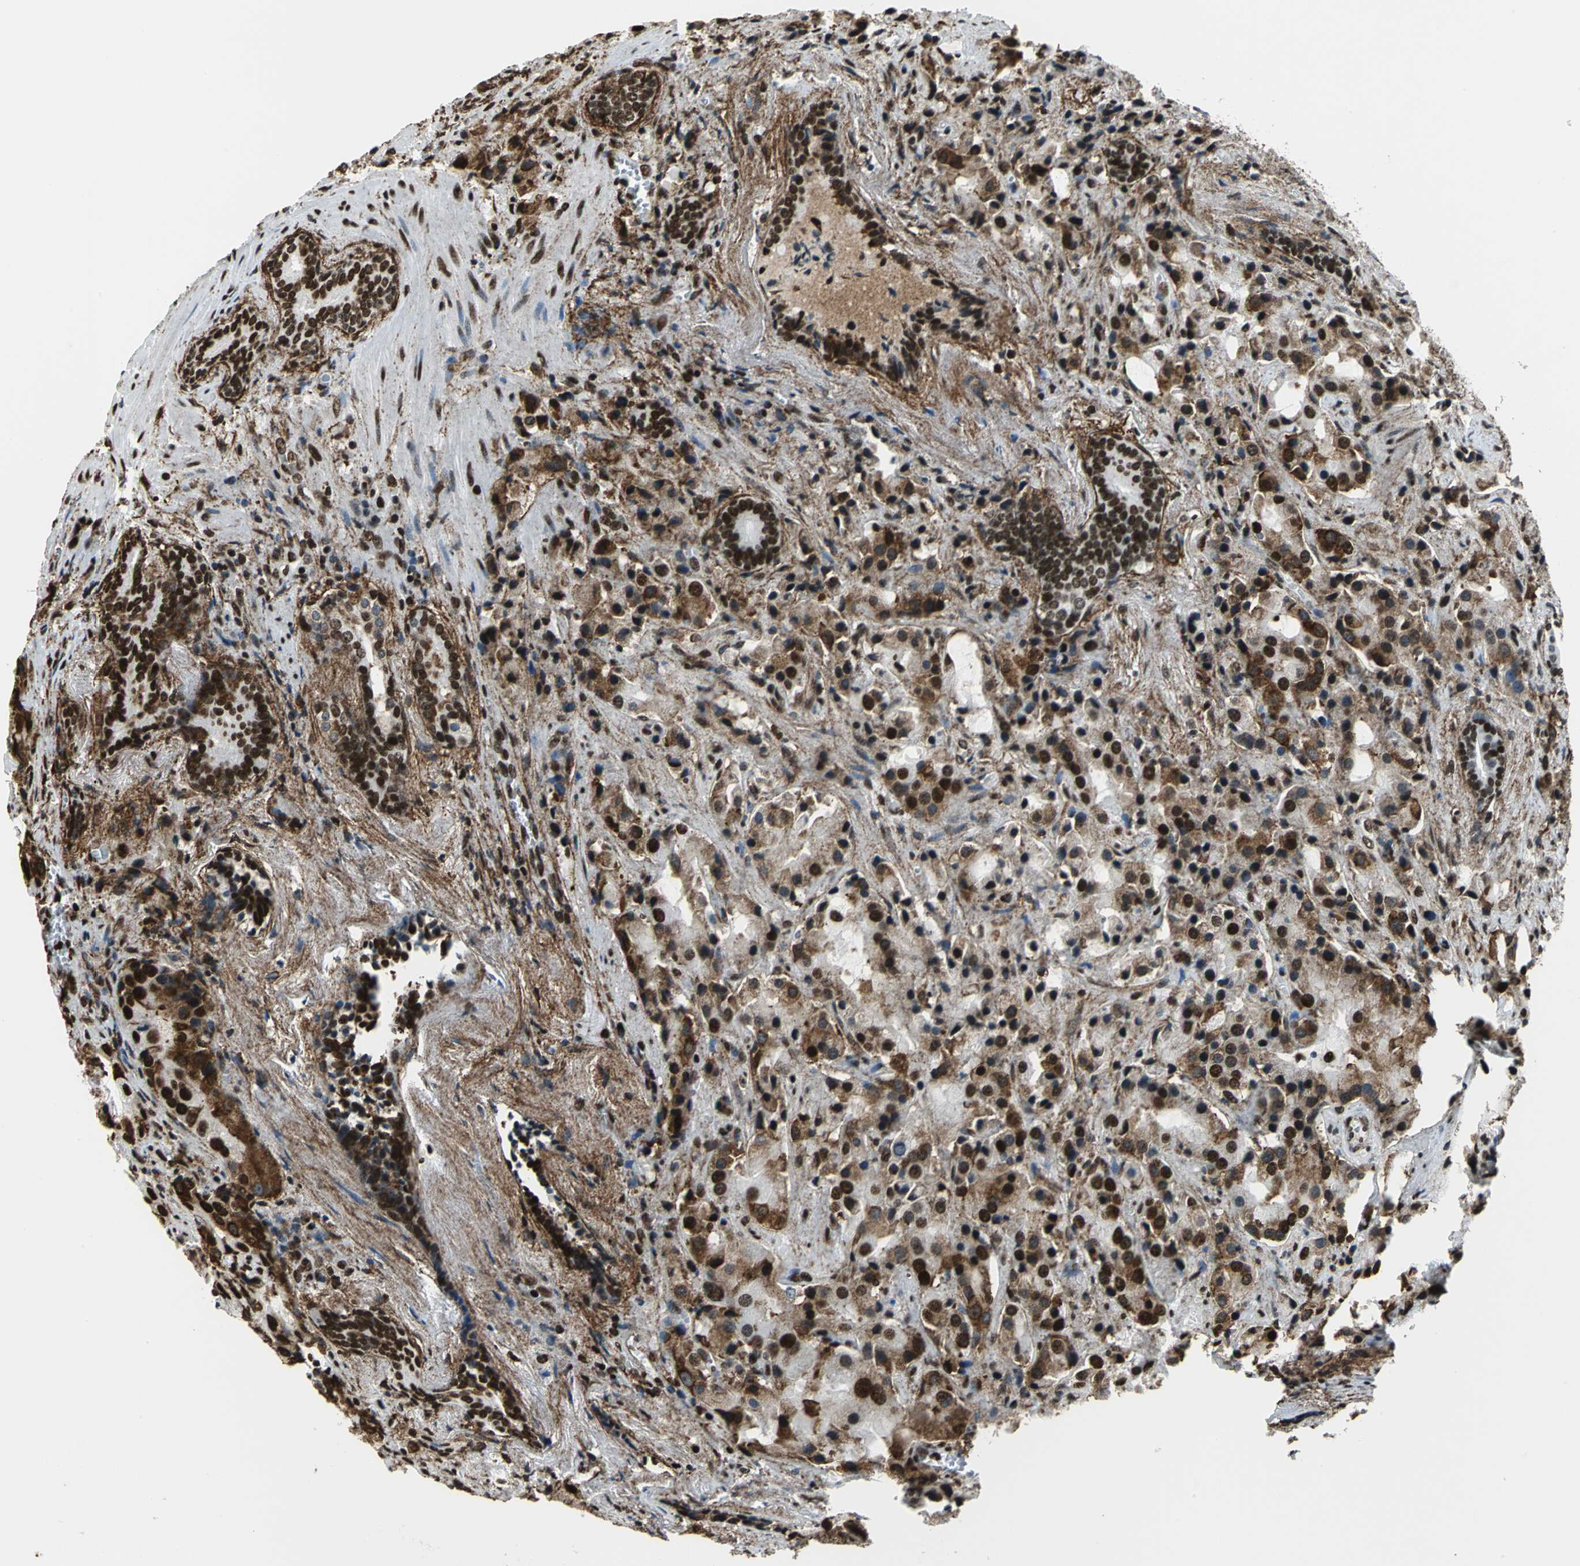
{"staining": {"intensity": "strong", "quantity": ">75%", "location": "cytoplasmic/membranous,nuclear"}, "tissue": "prostate cancer", "cell_type": "Tumor cells", "image_type": "cancer", "snomed": [{"axis": "morphology", "description": "Adenocarcinoma, High grade"}, {"axis": "topography", "description": "Prostate"}], "caption": "Immunohistochemistry (DAB (3,3'-diaminobenzidine)) staining of human prostate adenocarcinoma (high-grade) exhibits strong cytoplasmic/membranous and nuclear protein expression in approximately >75% of tumor cells.", "gene": "APEX1", "patient": {"sex": "male", "age": 70}}